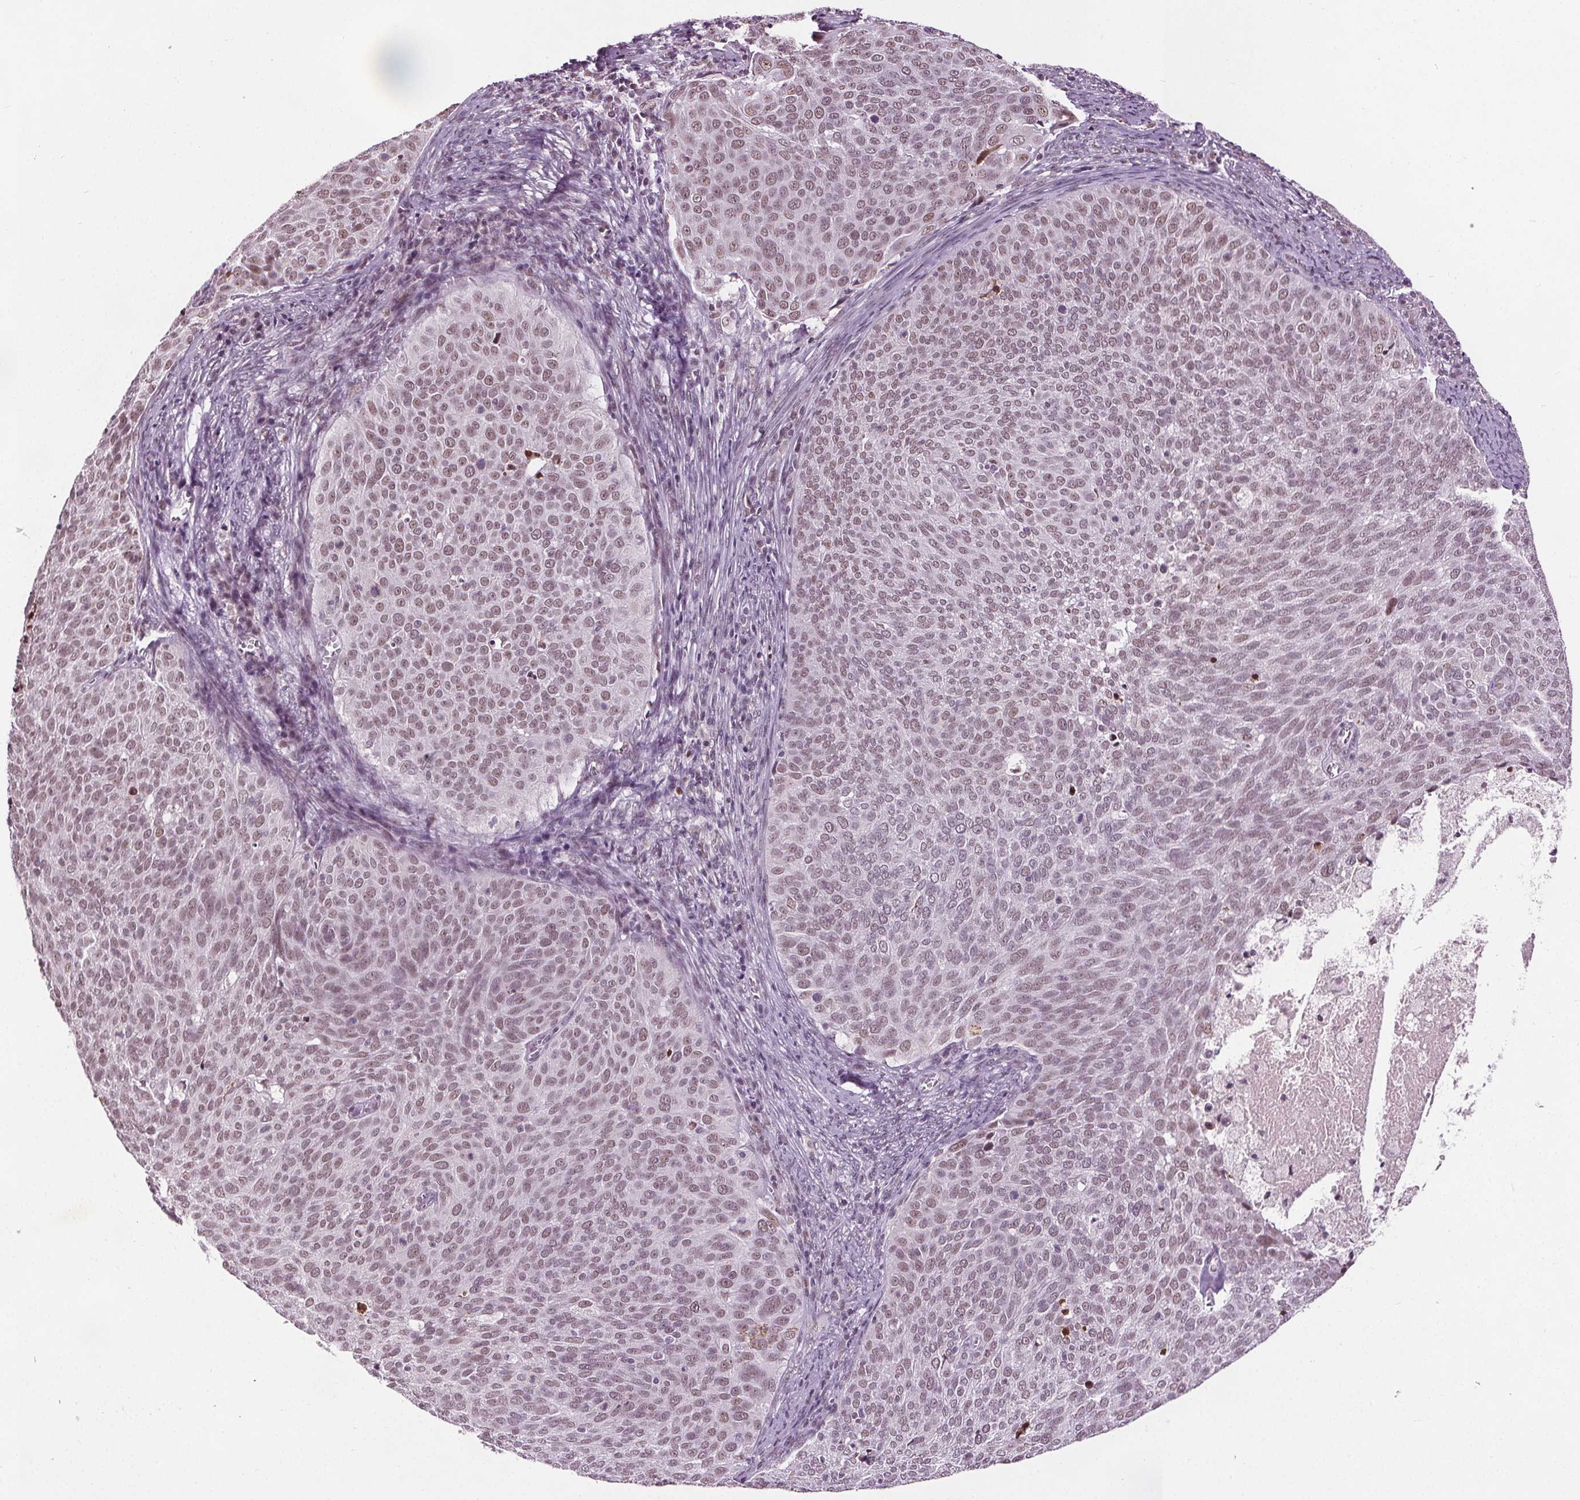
{"staining": {"intensity": "weak", "quantity": ">75%", "location": "nuclear"}, "tissue": "cervical cancer", "cell_type": "Tumor cells", "image_type": "cancer", "snomed": [{"axis": "morphology", "description": "Squamous cell carcinoma, NOS"}, {"axis": "topography", "description": "Cervix"}], "caption": "Squamous cell carcinoma (cervical) tissue reveals weak nuclear positivity in approximately >75% of tumor cells", "gene": "IWS1", "patient": {"sex": "female", "age": 39}}